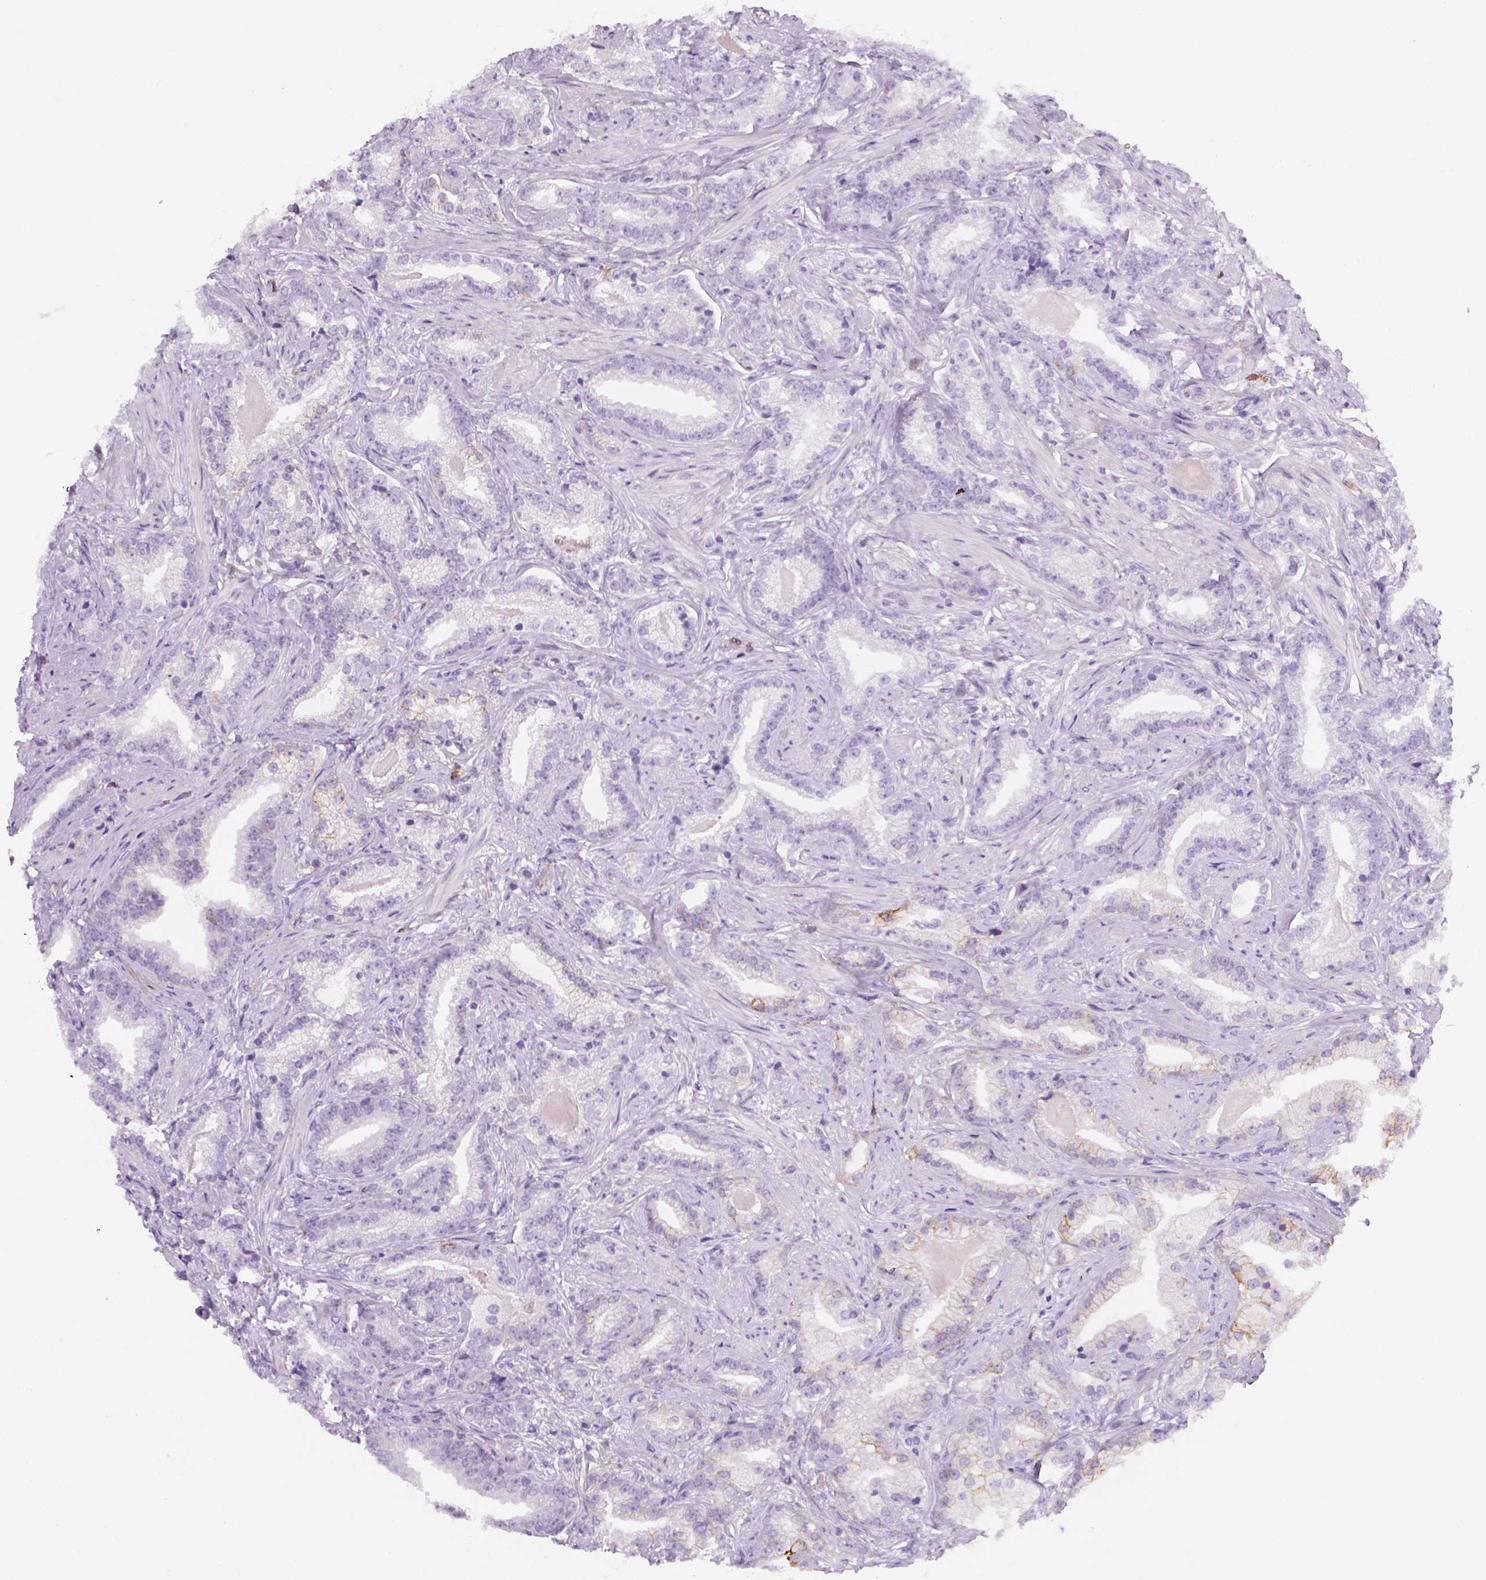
{"staining": {"intensity": "strong", "quantity": "<25%", "location": "cytoplasmic/membranous"}, "tissue": "prostate cancer", "cell_type": "Tumor cells", "image_type": "cancer", "snomed": [{"axis": "morphology", "description": "Adenocarcinoma, Low grade"}, {"axis": "topography", "description": "Prostate"}], "caption": "Immunohistochemistry staining of prostate cancer (low-grade adenocarcinoma), which exhibits medium levels of strong cytoplasmic/membranous positivity in about <25% of tumor cells indicating strong cytoplasmic/membranous protein staining. The staining was performed using DAB (brown) for protein detection and nuclei were counterstained in hematoxylin (blue).", "gene": "AQP3", "patient": {"sex": "male", "age": 61}}